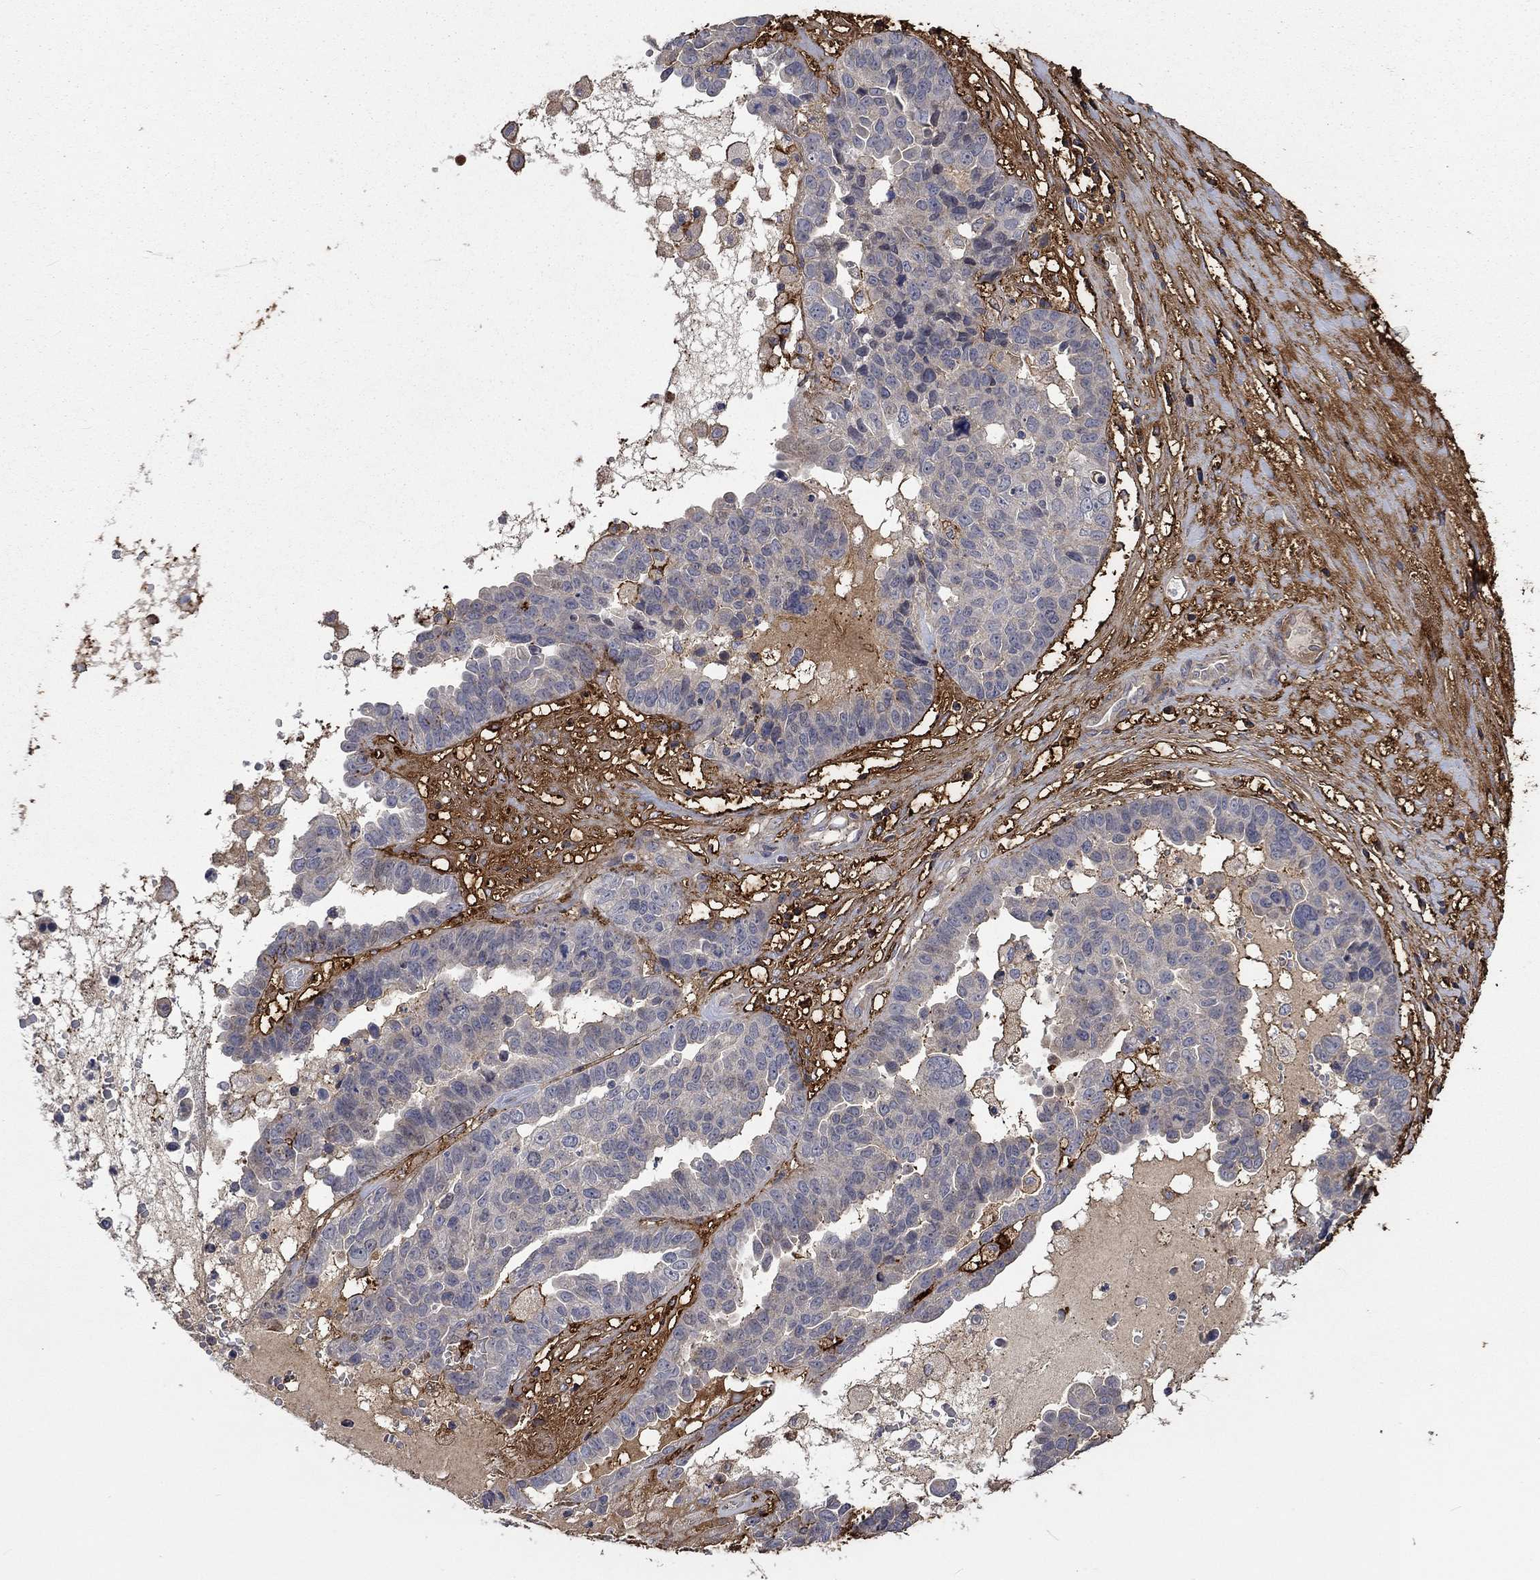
{"staining": {"intensity": "negative", "quantity": "none", "location": "none"}, "tissue": "ovarian cancer", "cell_type": "Tumor cells", "image_type": "cancer", "snomed": [{"axis": "morphology", "description": "Cystadenocarcinoma, serous, NOS"}, {"axis": "topography", "description": "Ovary"}], "caption": "The immunohistochemistry (IHC) photomicrograph has no significant positivity in tumor cells of ovarian cancer (serous cystadenocarcinoma) tissue.", "gene": "VCAN", "patient": {"sex": "female", "age": 87}}